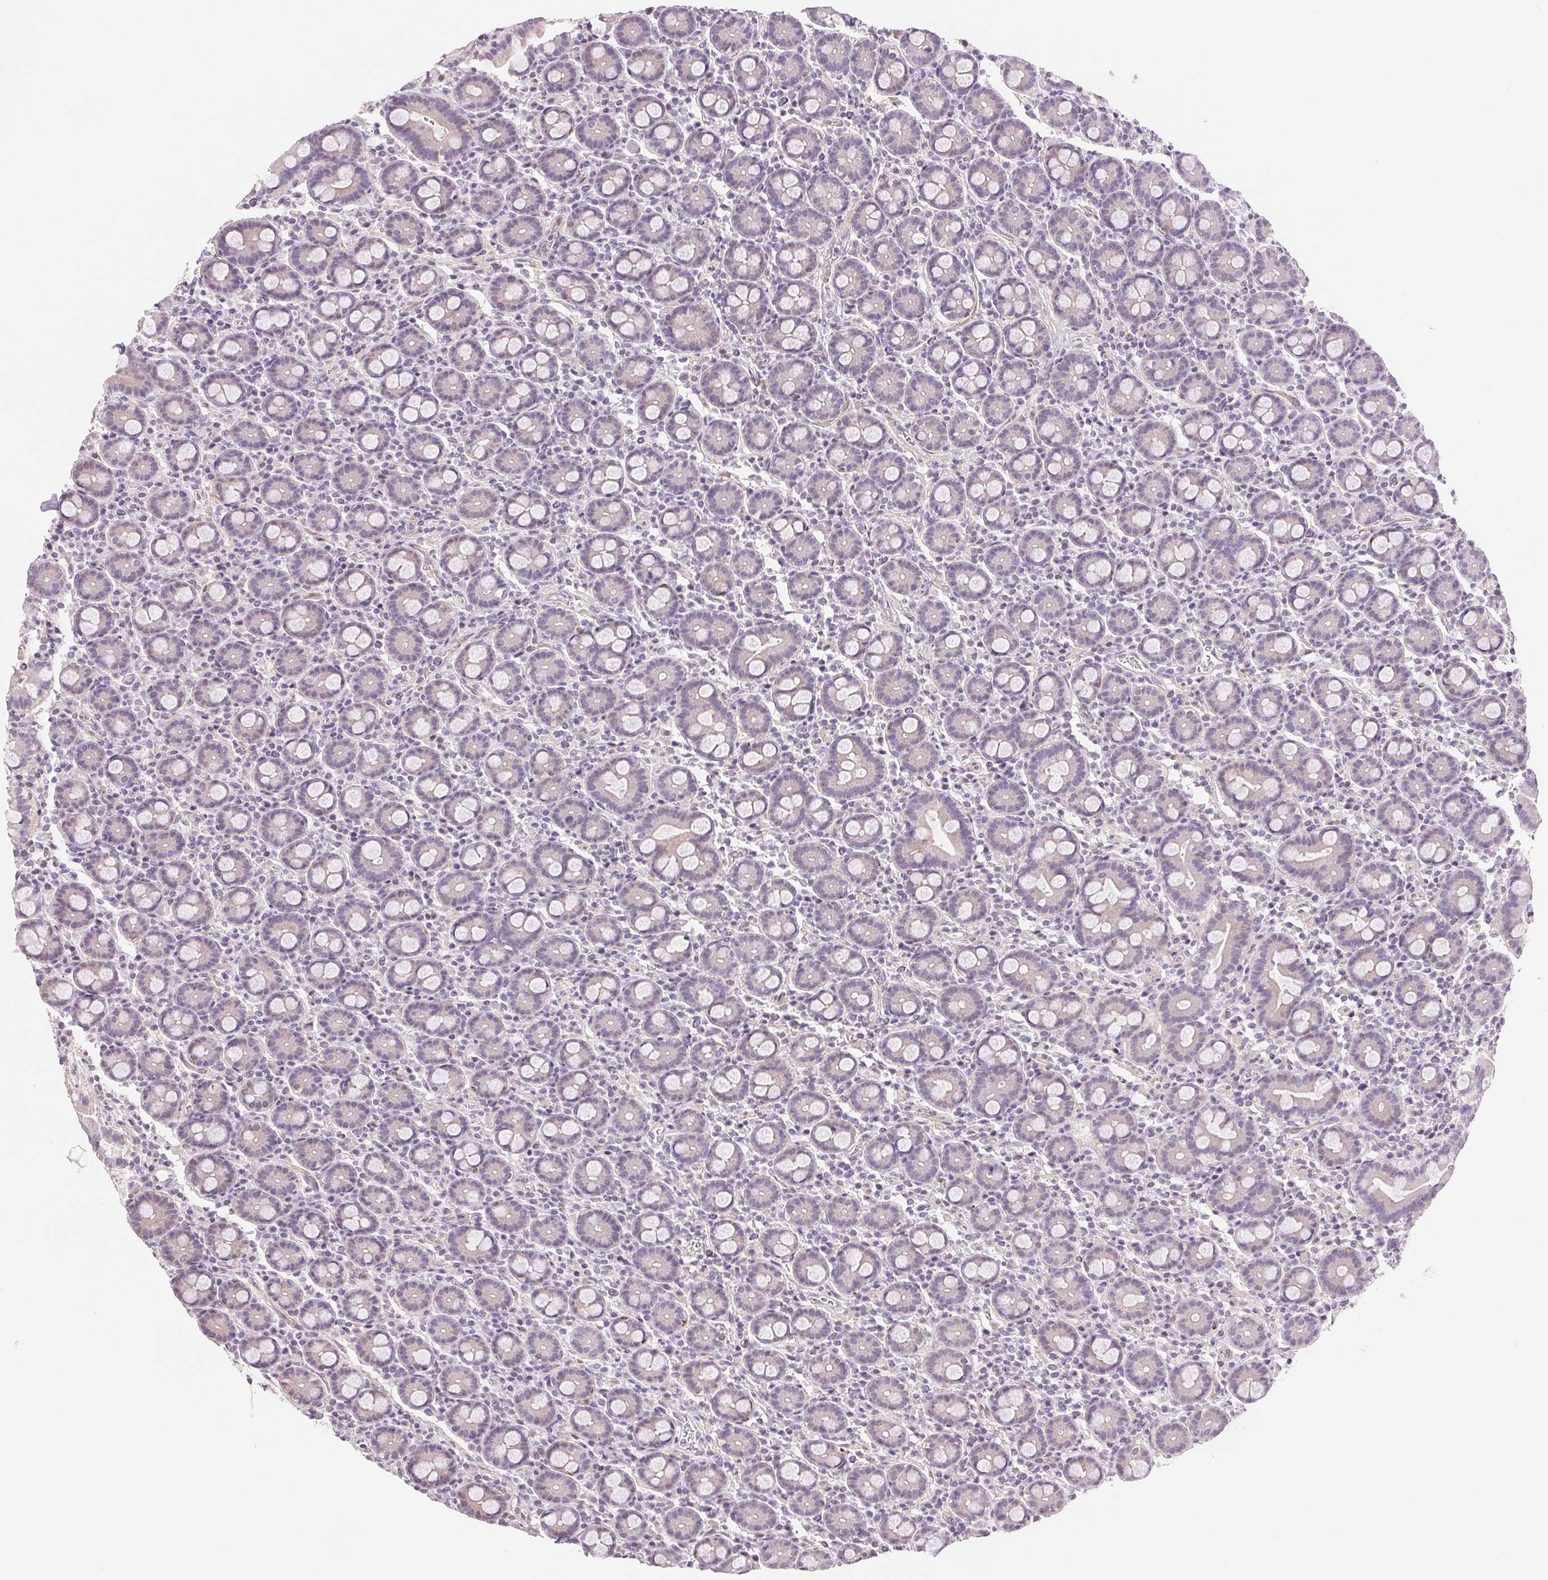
{"staining": {"intensity": "negative", "quantity": "none", "location": "none"}, "tissue": "small intestine", "cell_type": "Glandular cells", "image_type": "normal", "snomed": [{"axis": "morphology", "description": "Normal tissue, NOS"}, {"axis": "topography", "description": "Small intestine"}], "caption": "Immunohistochemistry (IHC) of unremarkable human small intestine exhibits no expression in glandular cells.", "gene": "GYG2", "patient": {"sex": "male", "age": 26}}